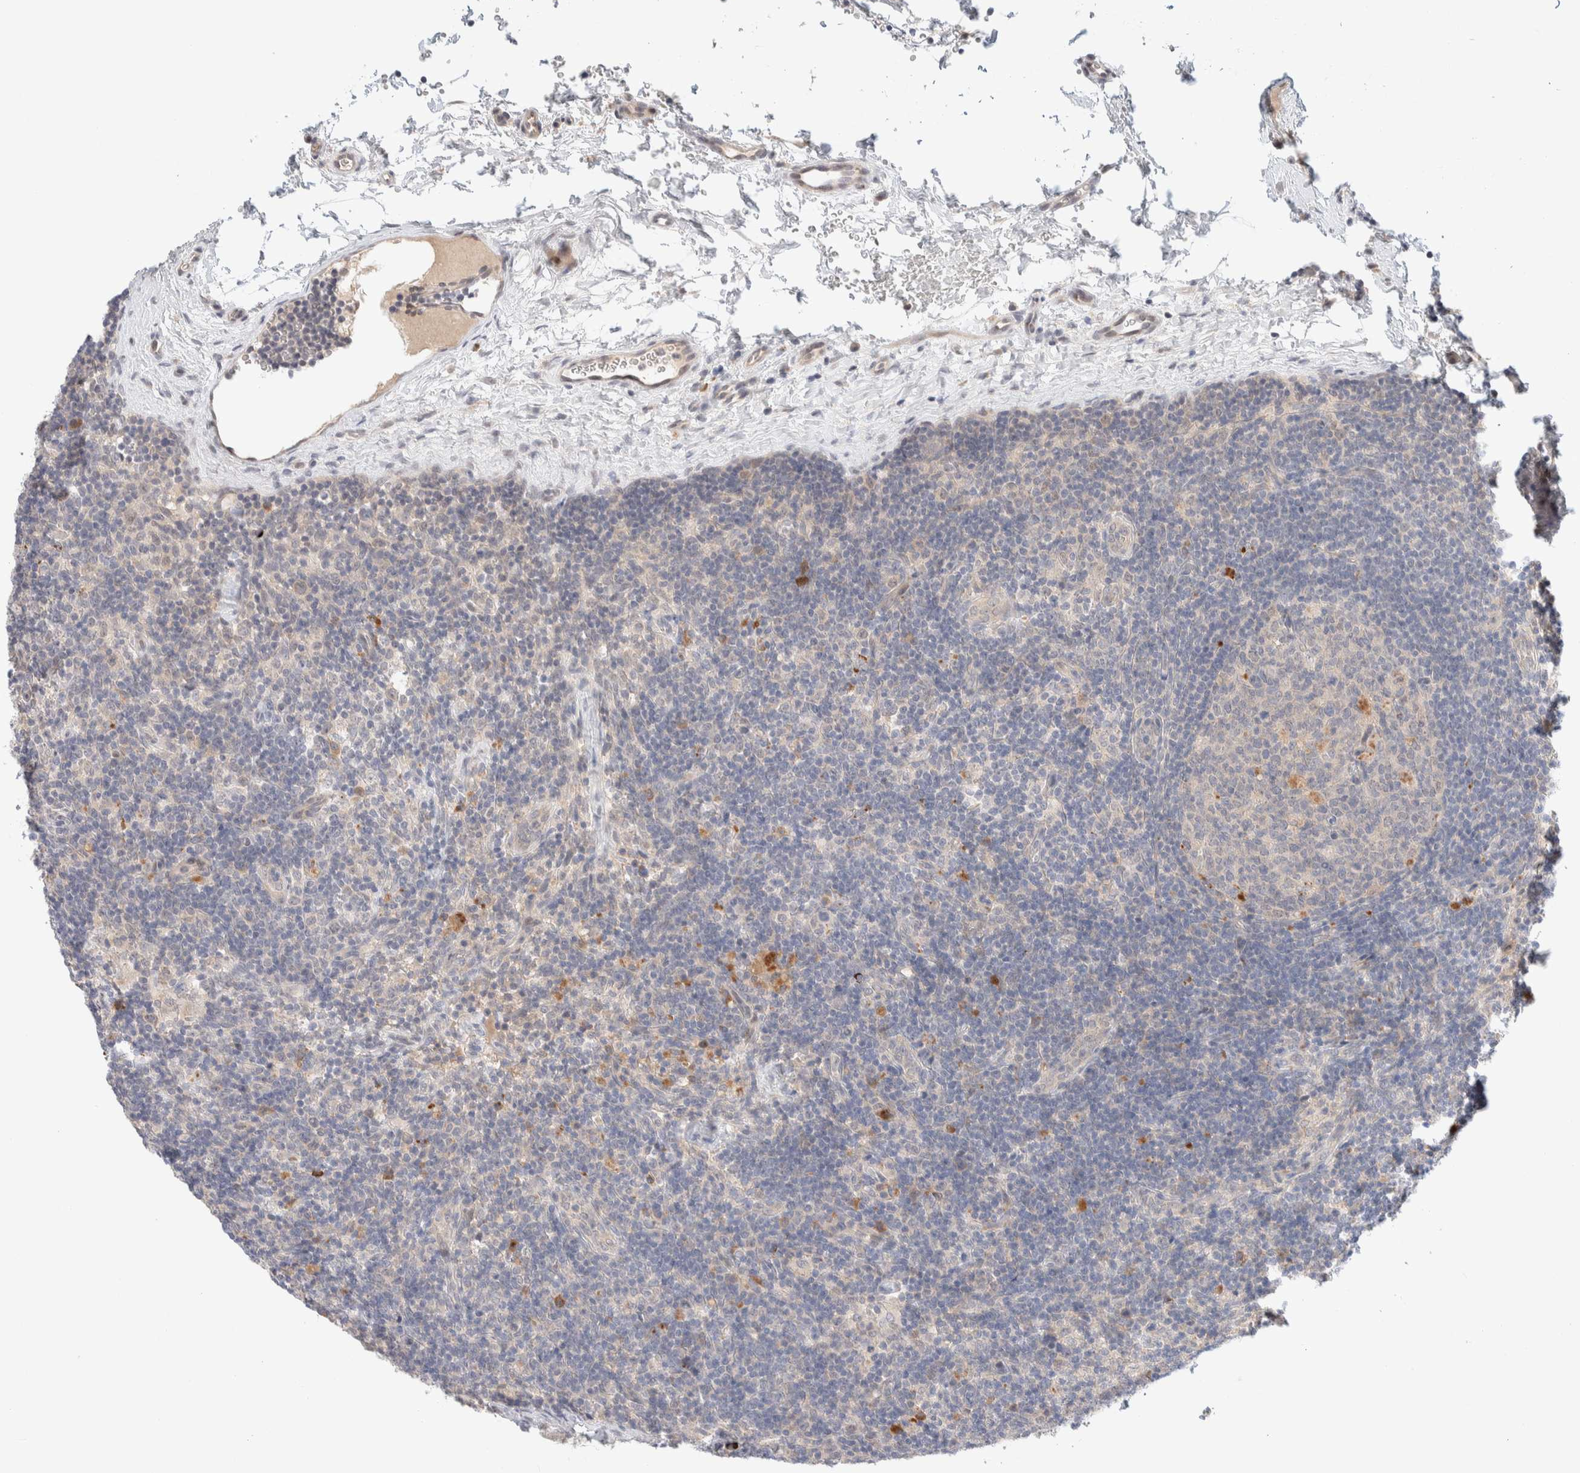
{"staining": {"intensity": "negative", "quantity": "none", "location": "none"}, "tissue": "lymph node", "cell_type": "Germinal center cells", "image_type": "normal", "snomed": [{"axis": "morphology", "description": "Normal tissue, NOS"}, {"axis": "topography", "description": "Lymph node"}], "caption": "Human lymph node stained for a protein using IHC exhibits no staining in germinal center cells.", "gene": "CHKA", "patient": {"sex": "female", "age": 22}}